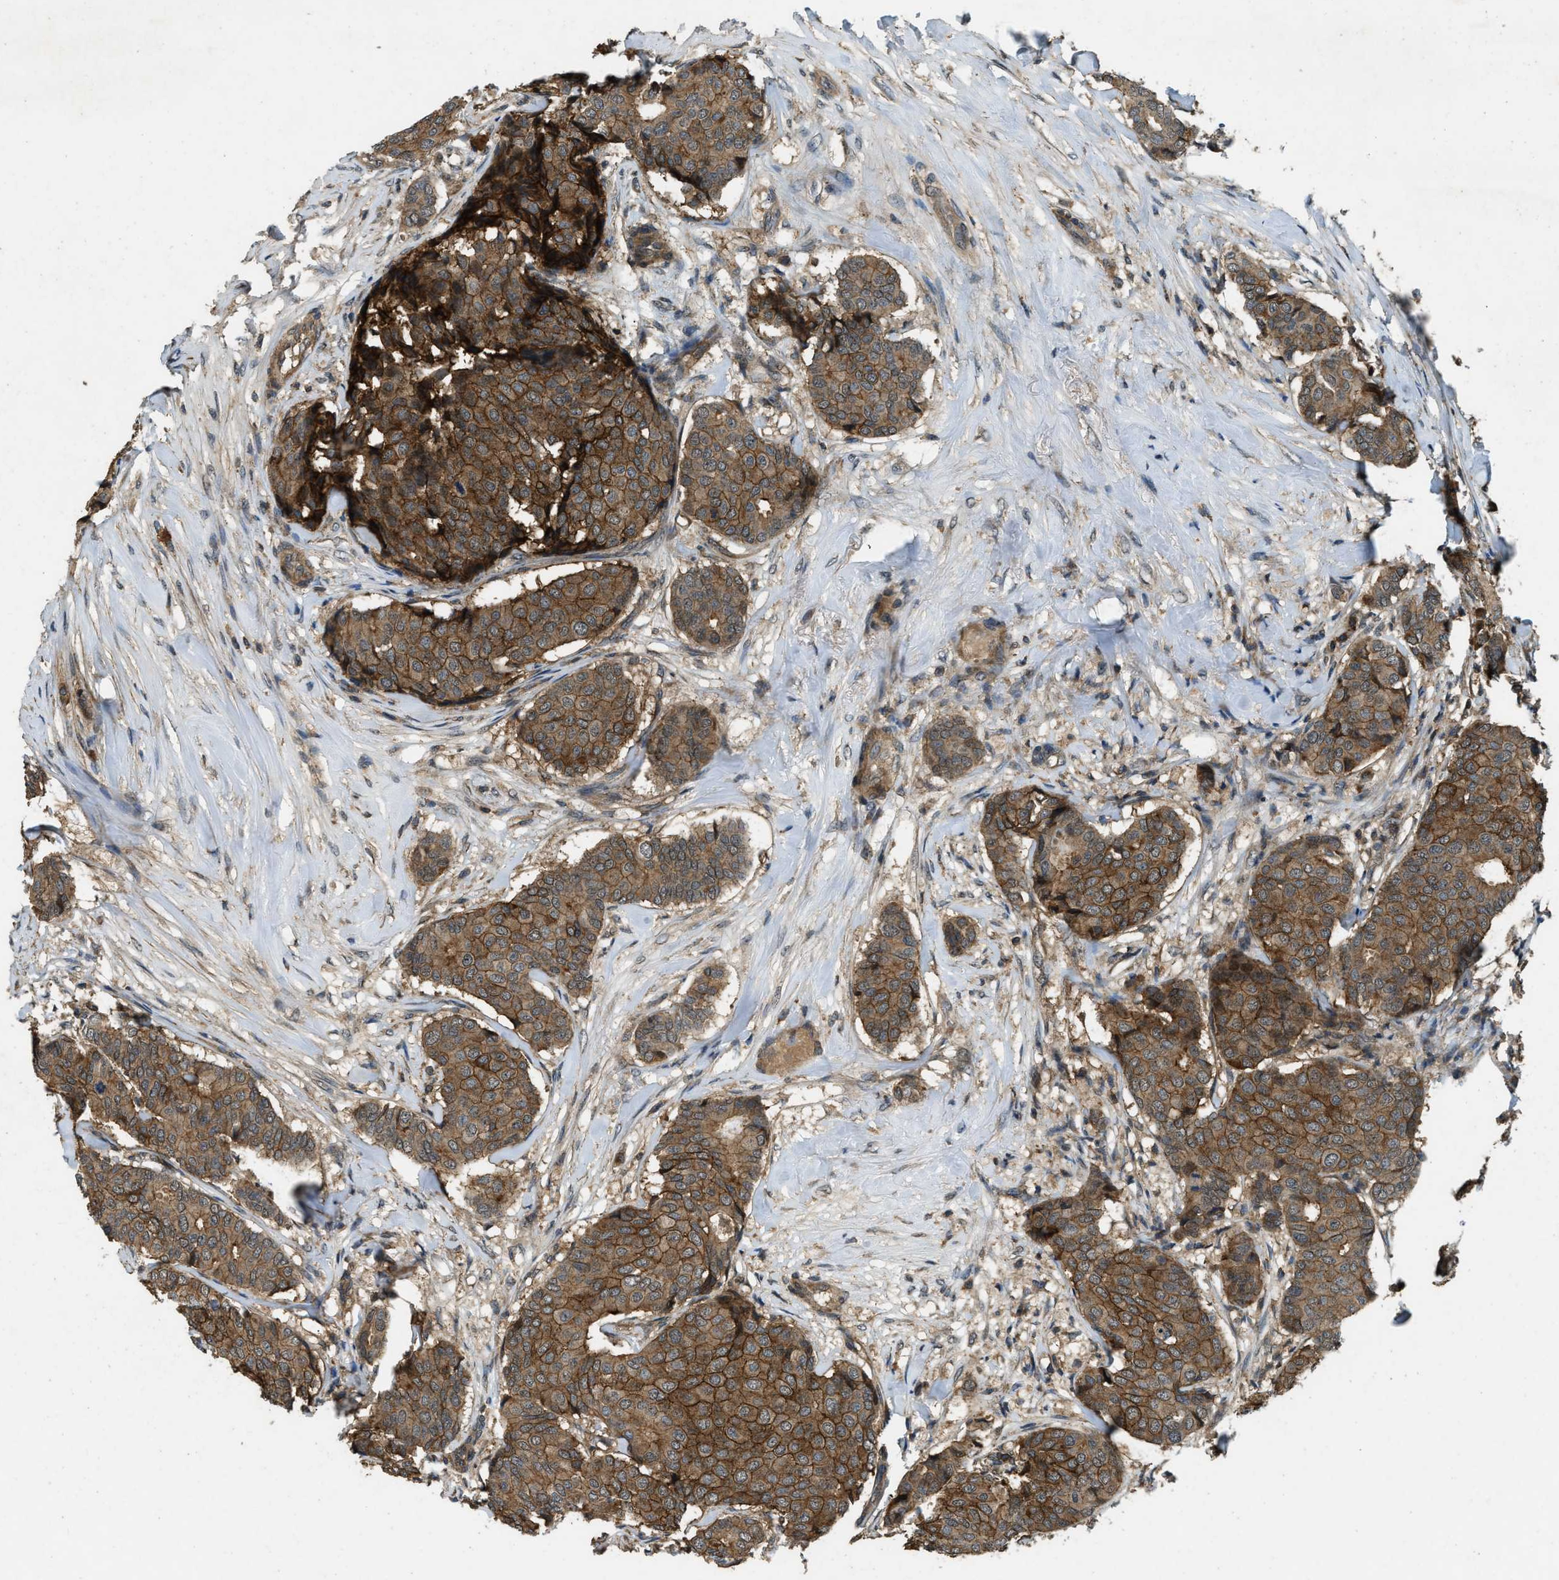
{"staining": {"intensity": "moderate", "quantity": ">75%", "location": "cytoplasmic/membranous"}, "tissue": "breast cancer", "cell_type": "Tumor cells", "image_type": "cancer", "snomed": [{"axis": "morphology", "description": "Duct carcinoma"}, {"axis": "topography", "description": "Breast"}], "caption": "This photomicrograph demonstrates breast cancer stained with immunohistochemistry (IHC) to label a protein in brown. The cytoplasmic/membranous of tumor cells show moderate positivity for the protein. Nuclei are counter-stained blue.", "gene": "ATP8B1", "patient": {"sex": "female", "age": 75}}